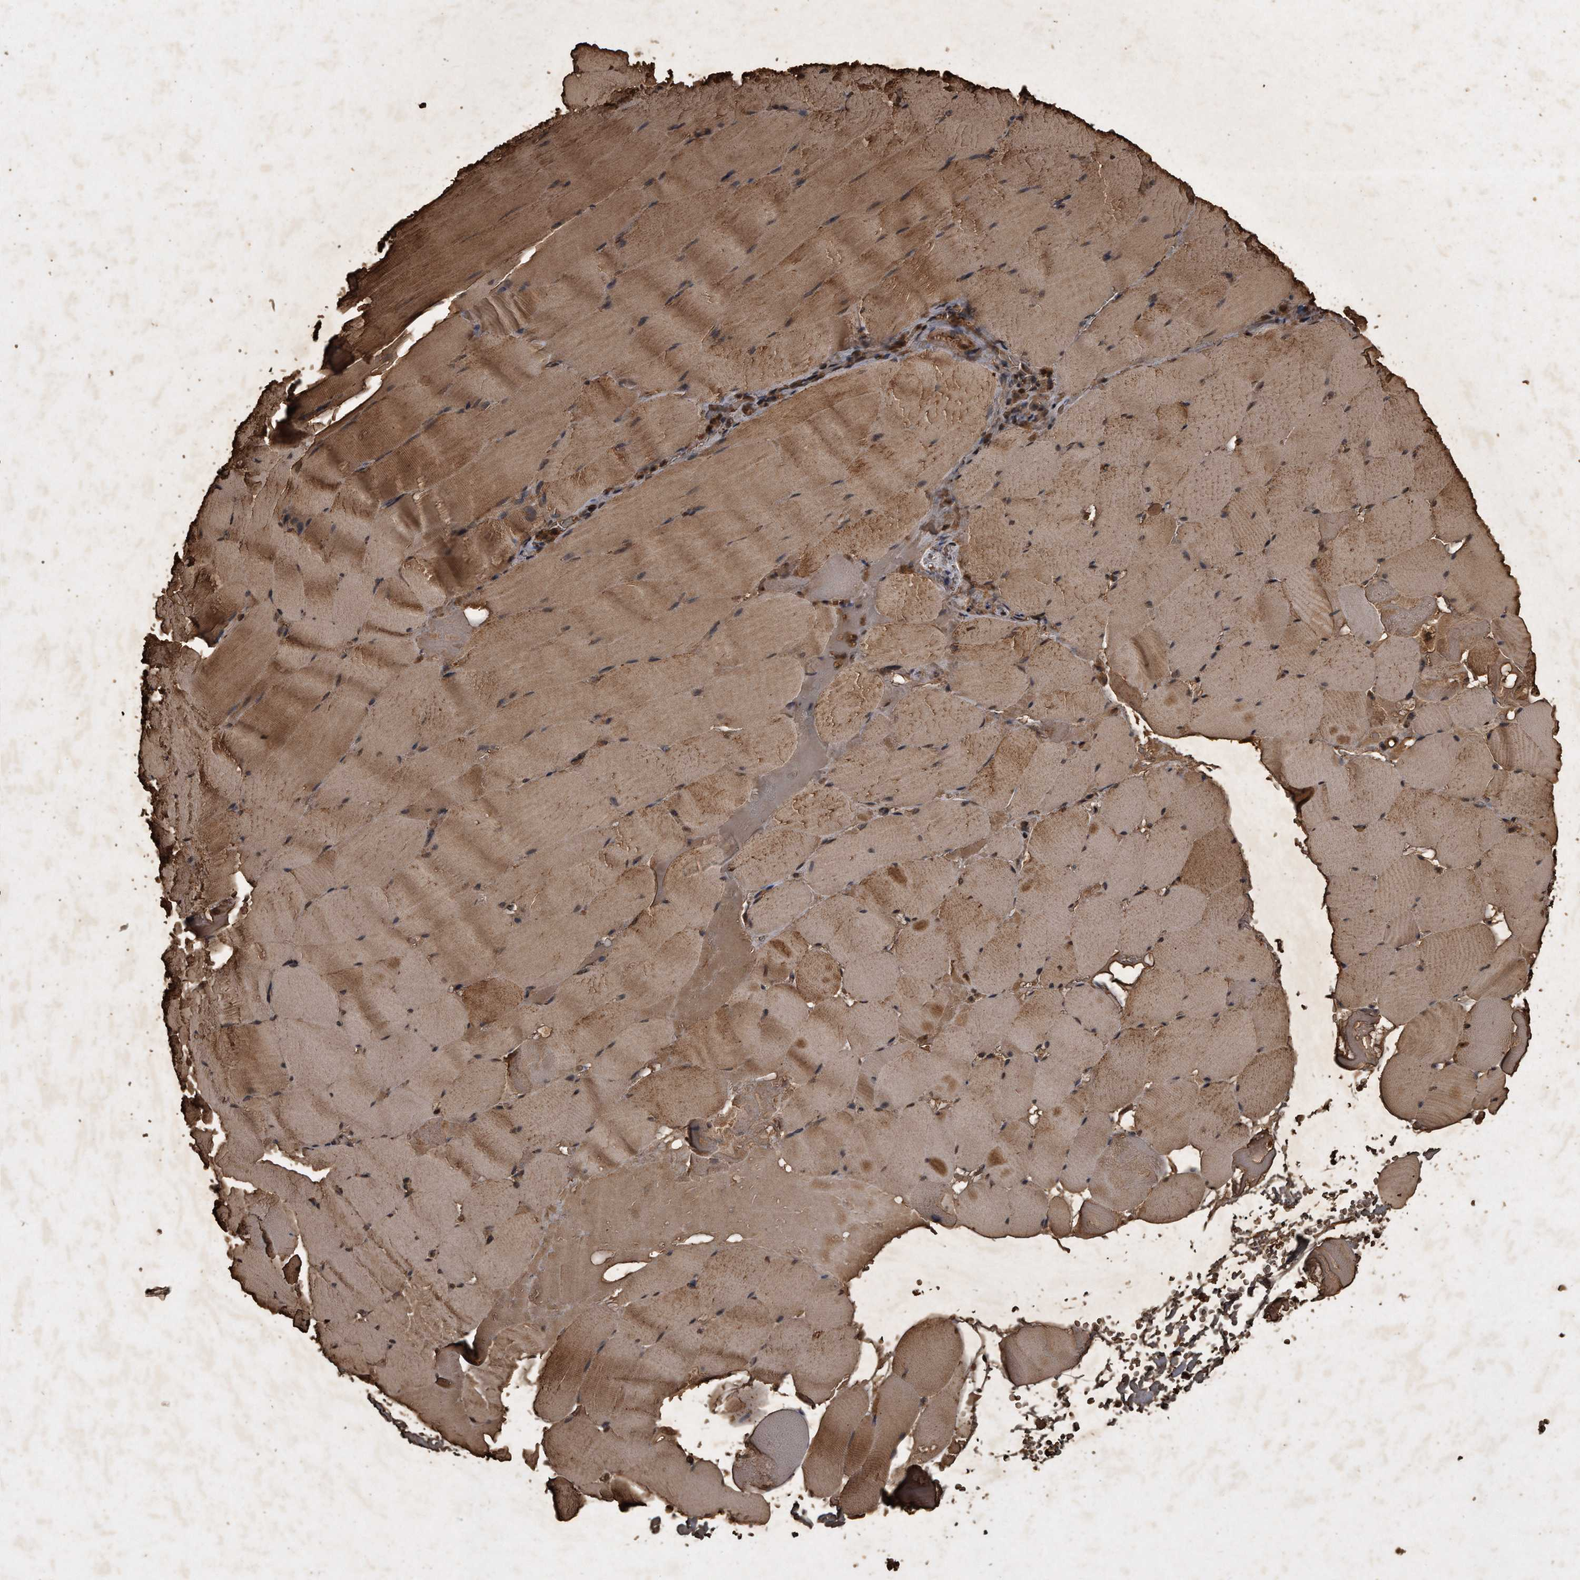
{"staining": {"intensity": "moderate", "quantity": ">75%", "location": "cytoplasmic/membranous"}, "tissue": "skeletal muscle", "cell_type": "Myocytes", "image_type": "normal", "snomed": [{"axis": "morphology", "description": "Normal tissue, NOS"}, {"axis": "topography", "description": "Skeletal muscle"}], "caption": "Immunohistochemistry (IHC) of benign human skeletal muscle displays medium levels of moderate cytoplasmic/membranous expression in about >75% of myocytes.", "gene": "CFLAR", "patient": {"sex": "male", "age": 62}}